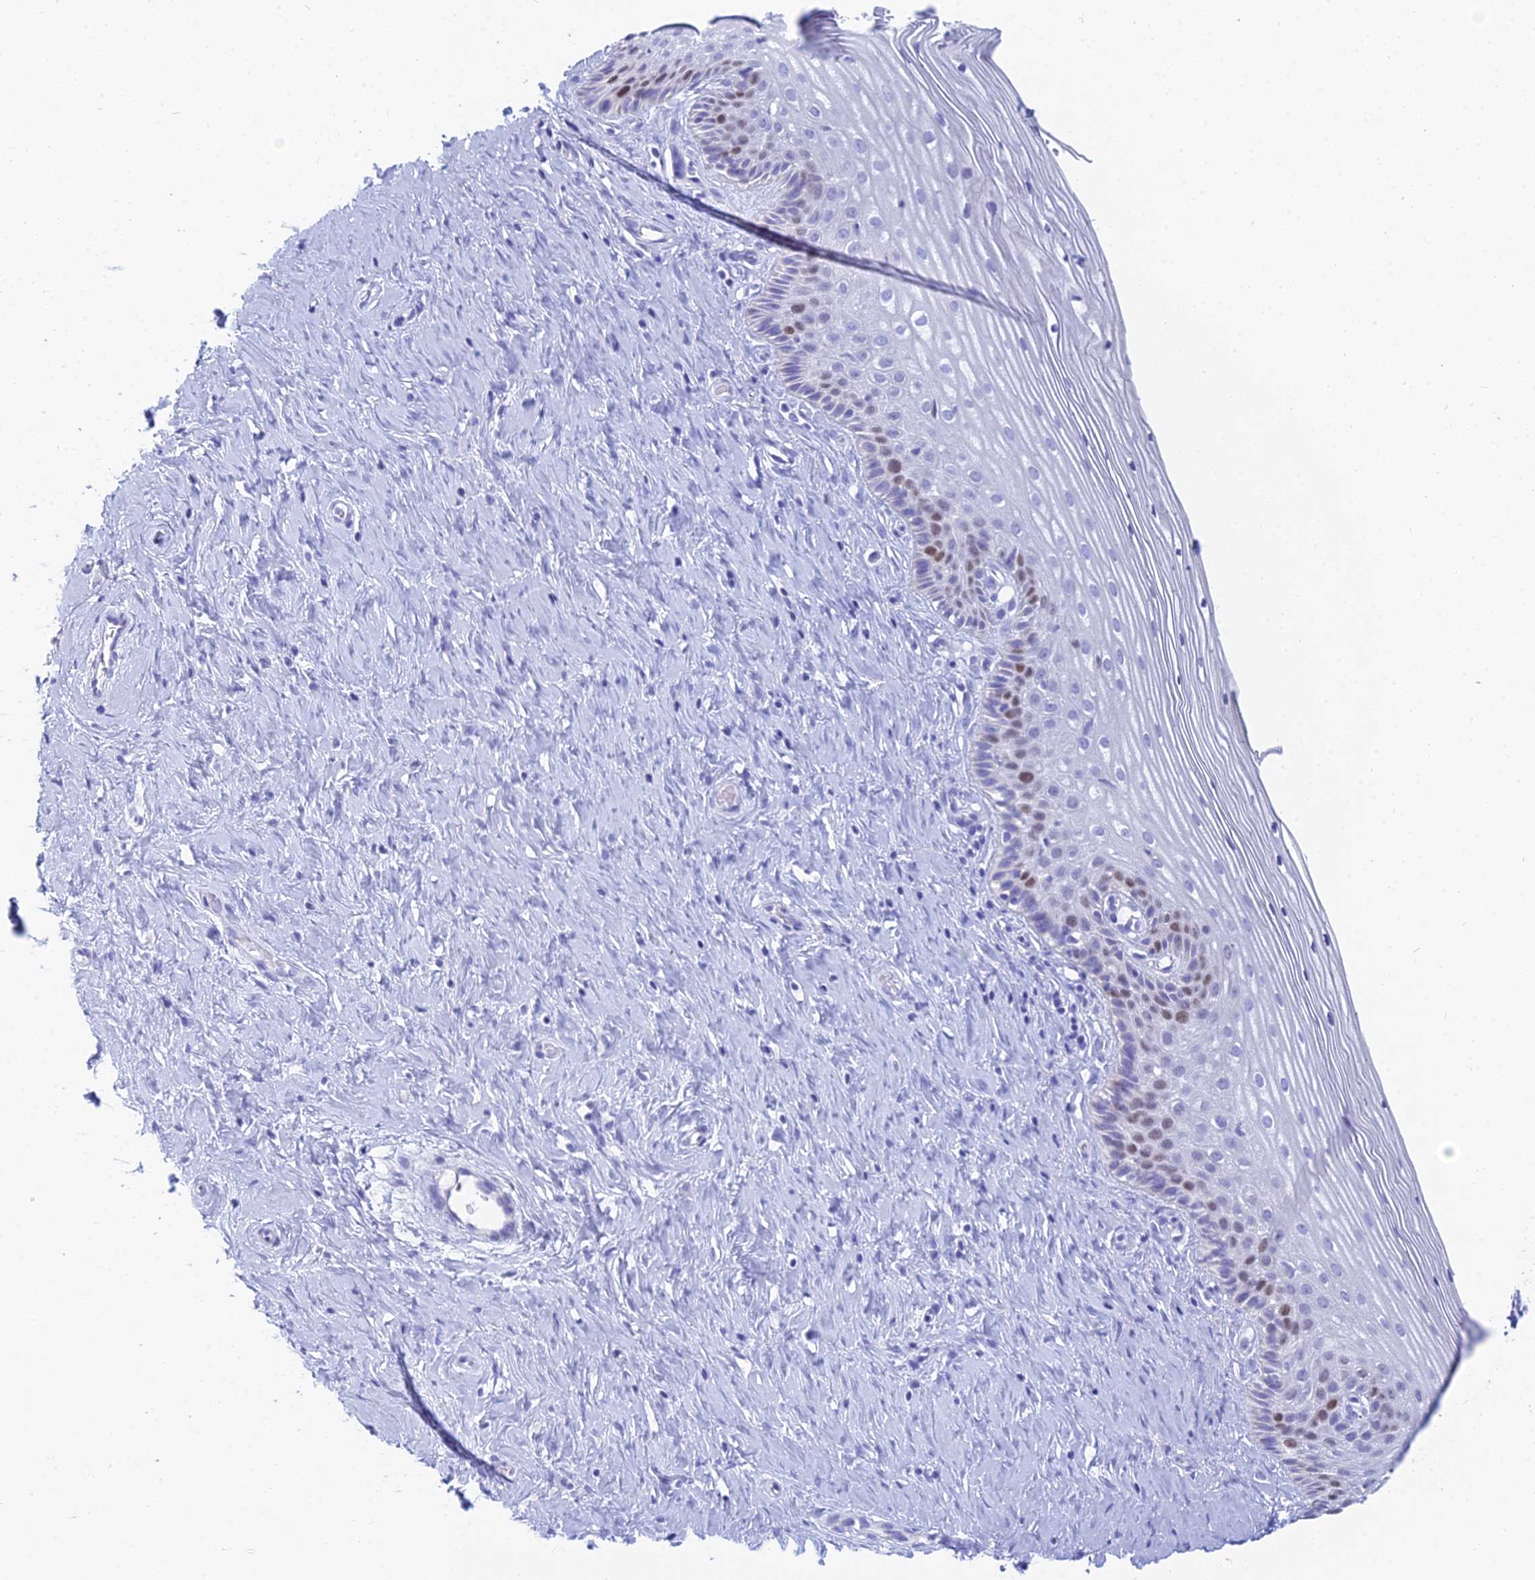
{"staining": {"intensity": "negative", "quantity": "none", "location": "none"}, "tissue": "cervix", "cell_type": "Glandular cells", "image_type": "normal", "snomed": [{"axis": "morphology", "description": "Normal tissue, NOS"}, {"axis": "topography", "description": "Cervix"}], "caption": "IHC micrograph of normal human cervix stained for a protein (brown), which demonstrates no positivity in glandular cells. The staining is performed using DAB brown chromogen with nuclei counter-stained in using hematoxylin.", "gene": "MCM2", "patient": {"sex": "female", "age": 33}}